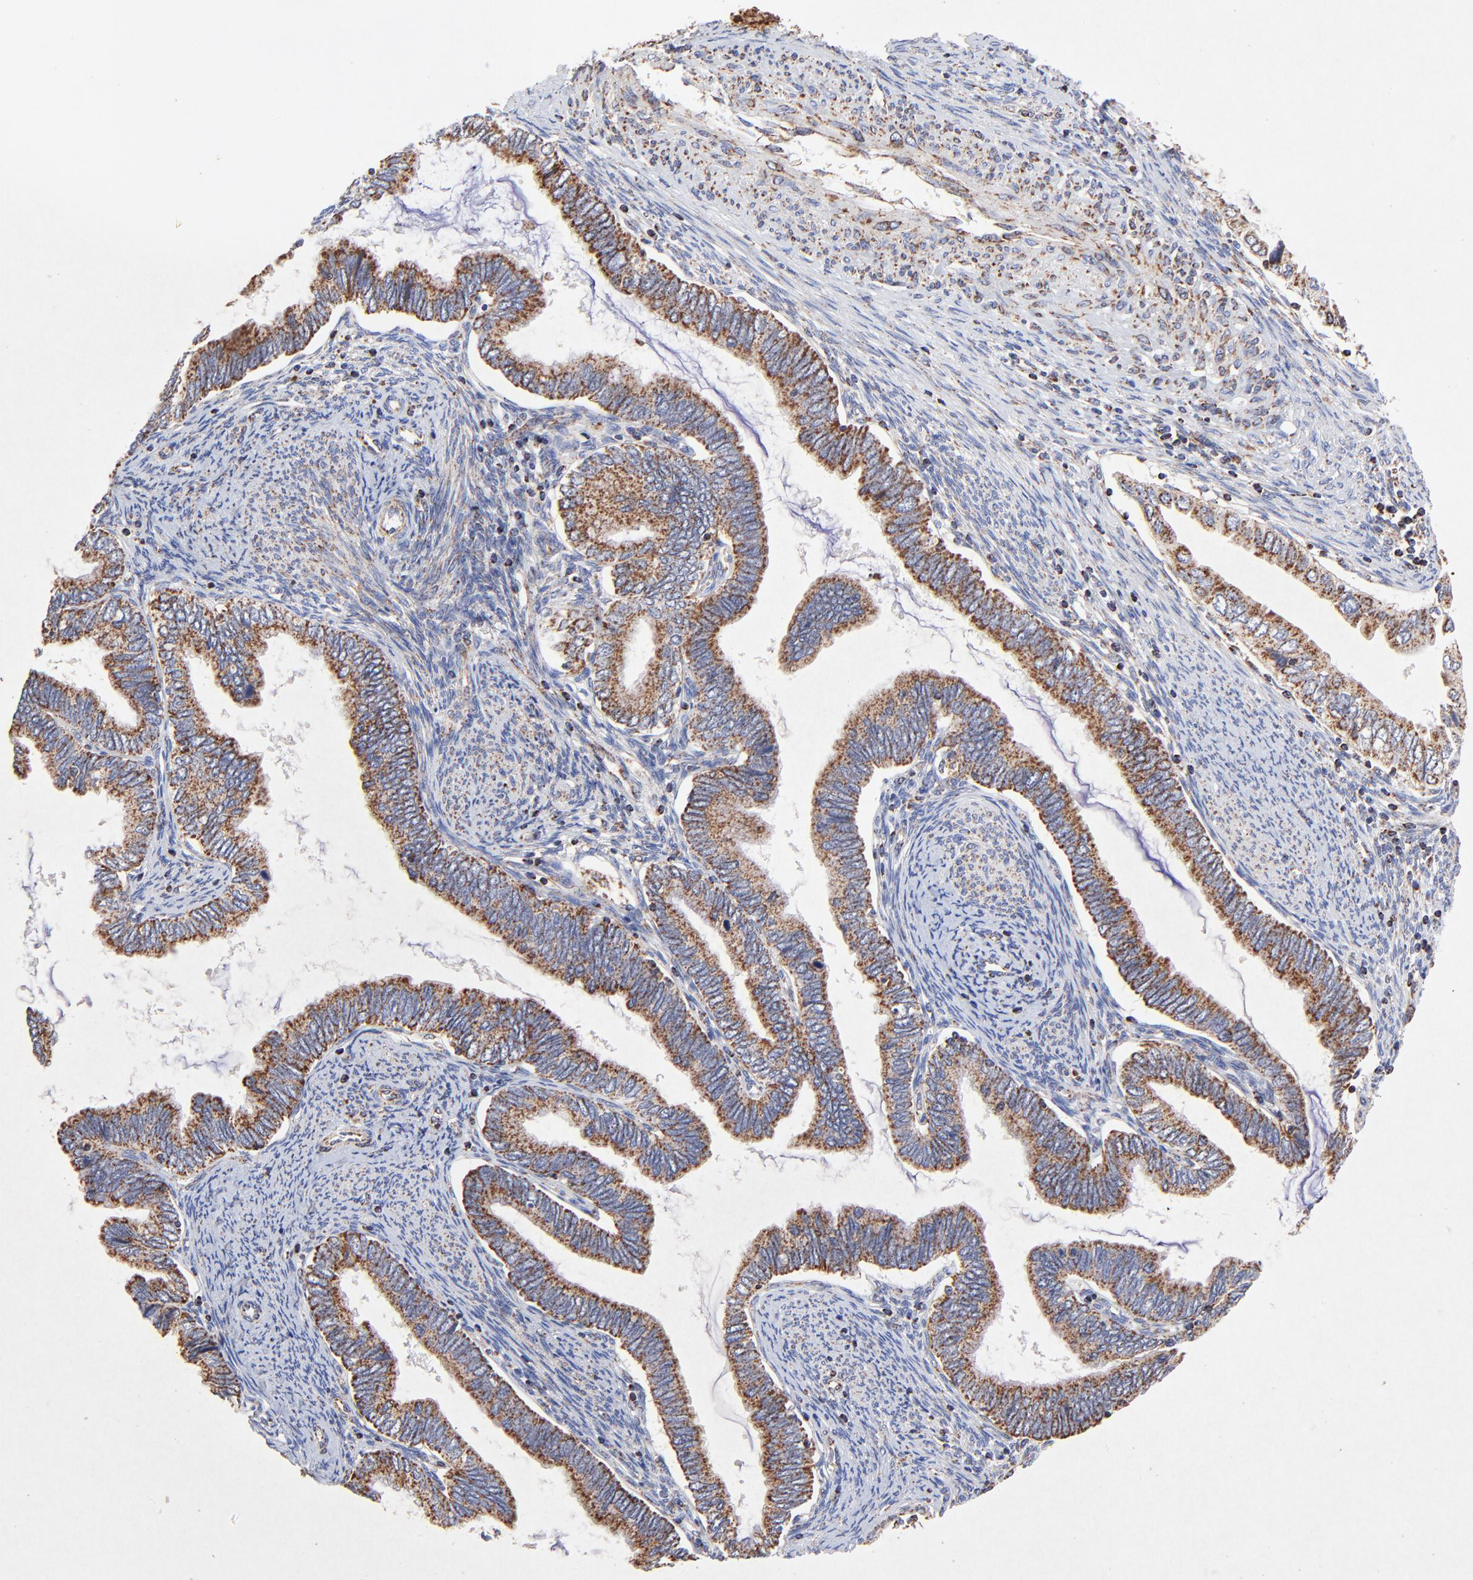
{"staining": {"intensity": "moderate", "quantity": ">75%", "location": "cytoplasmic/membranous"}, "tissue": "cervical cancer", "cell_type": "Tumor cells", "image_type": "cancer", "snomed": [{"axis": "morphology", "description": "Adenocarcinoma, NOS"}, {"axis": "topography", "description": "Cervix"}], "caption": "Human adenocarcinoma (cervical) stained with a brown dye exhibits moderate cytoplasmic/membranous positive expression in about >75% of tumor cells.", "gene": "SSBP1", "patient": {"sex": "female", "age": 49}}